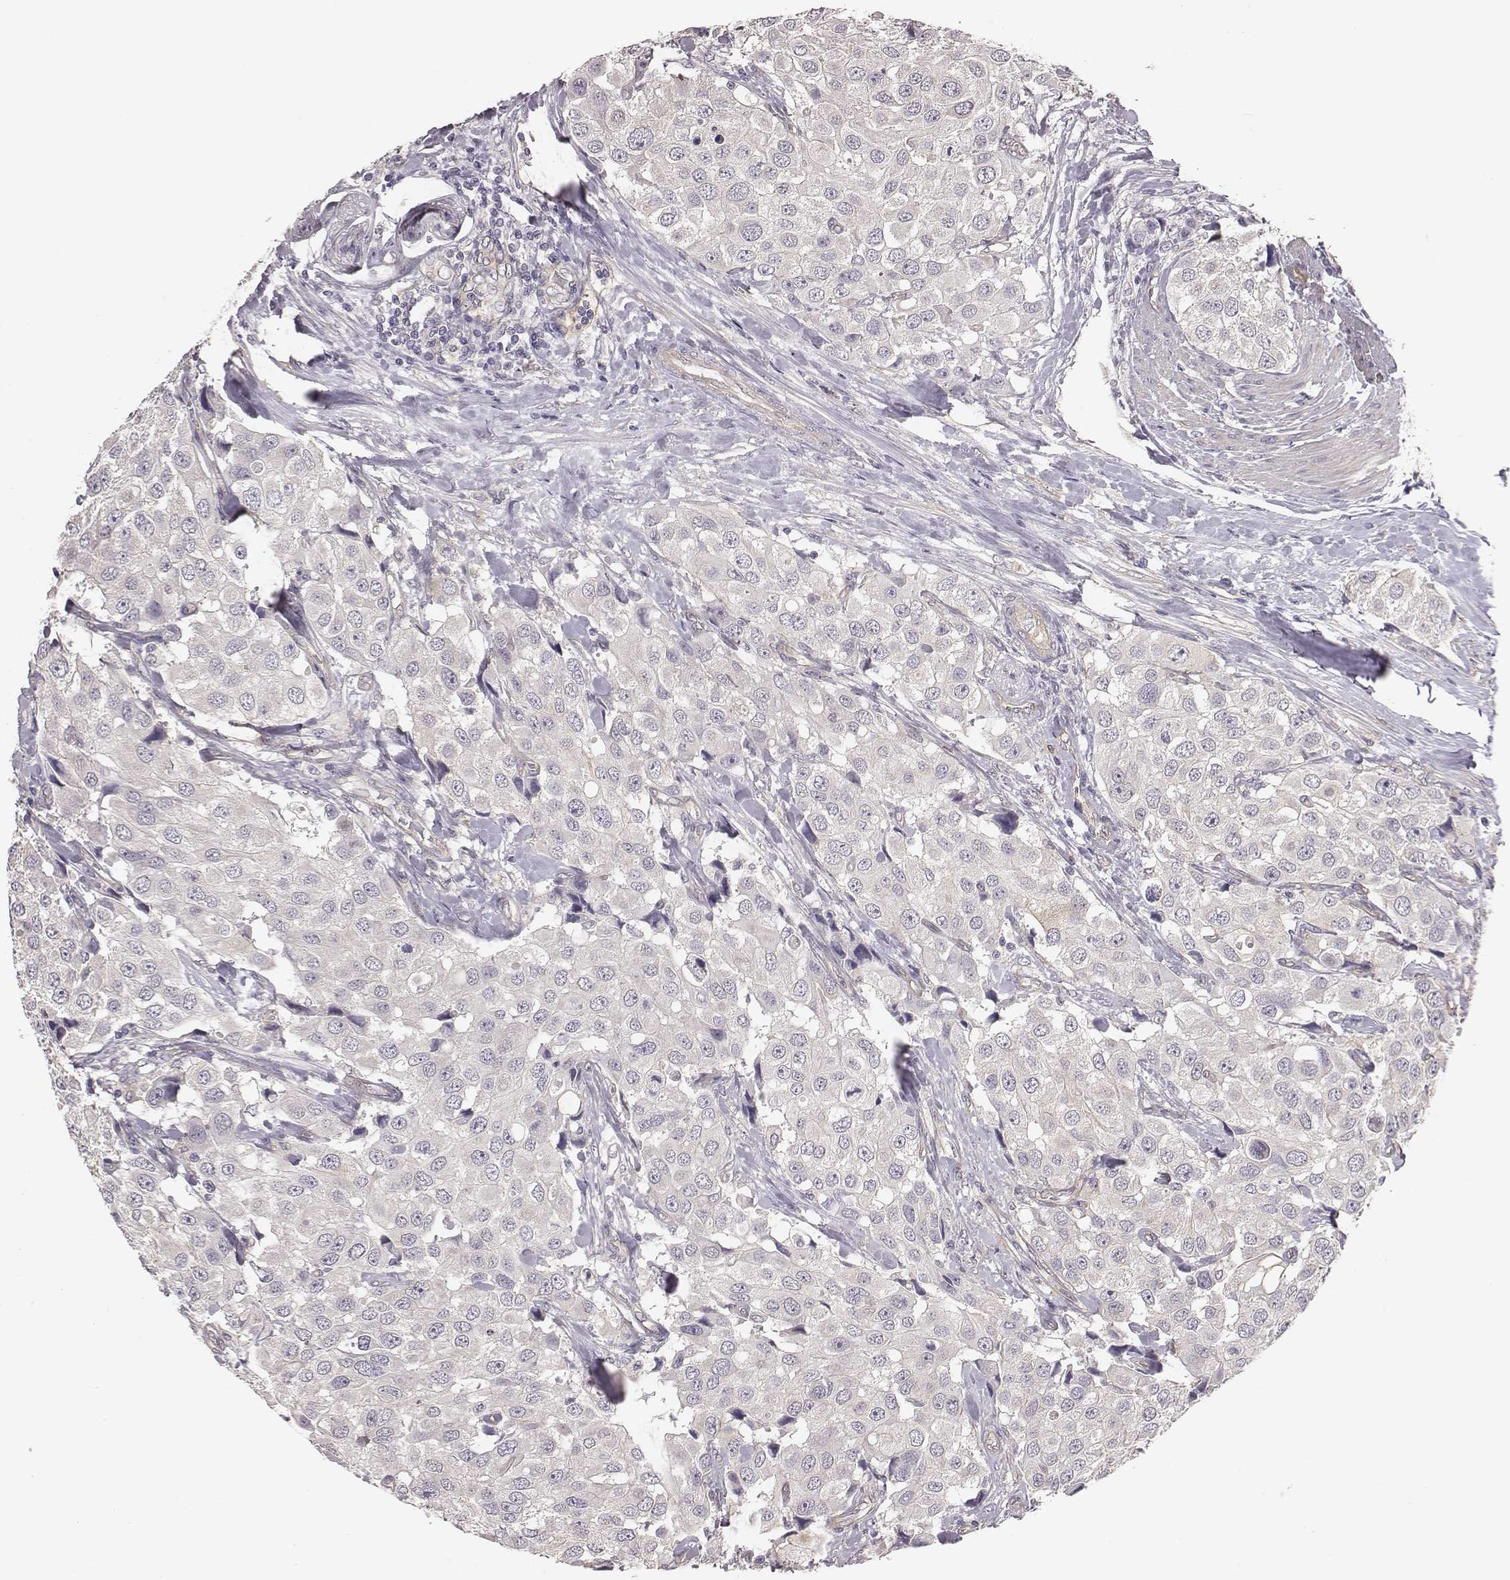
{"staining": {"intensity": "negative", "quantity": "none", "location": "none"}, "tissue": "urothelial cancer", "cell_type": "Tumor cells", "image_type": "cancer", "snomed": [{"axis": "morphology", "description": "Urothelial carcinoma, High grade"}, {"axis": "topography", "description": "Urinary bladder"}], "caption": "An immunohistochemistry (IHC) photomicrograph of urothelial cancer is shown. There is no staining in tumor cells of urothelial cancer.", "gene": "SCARF1", "patient": {"sex": "female", "age": 64}}